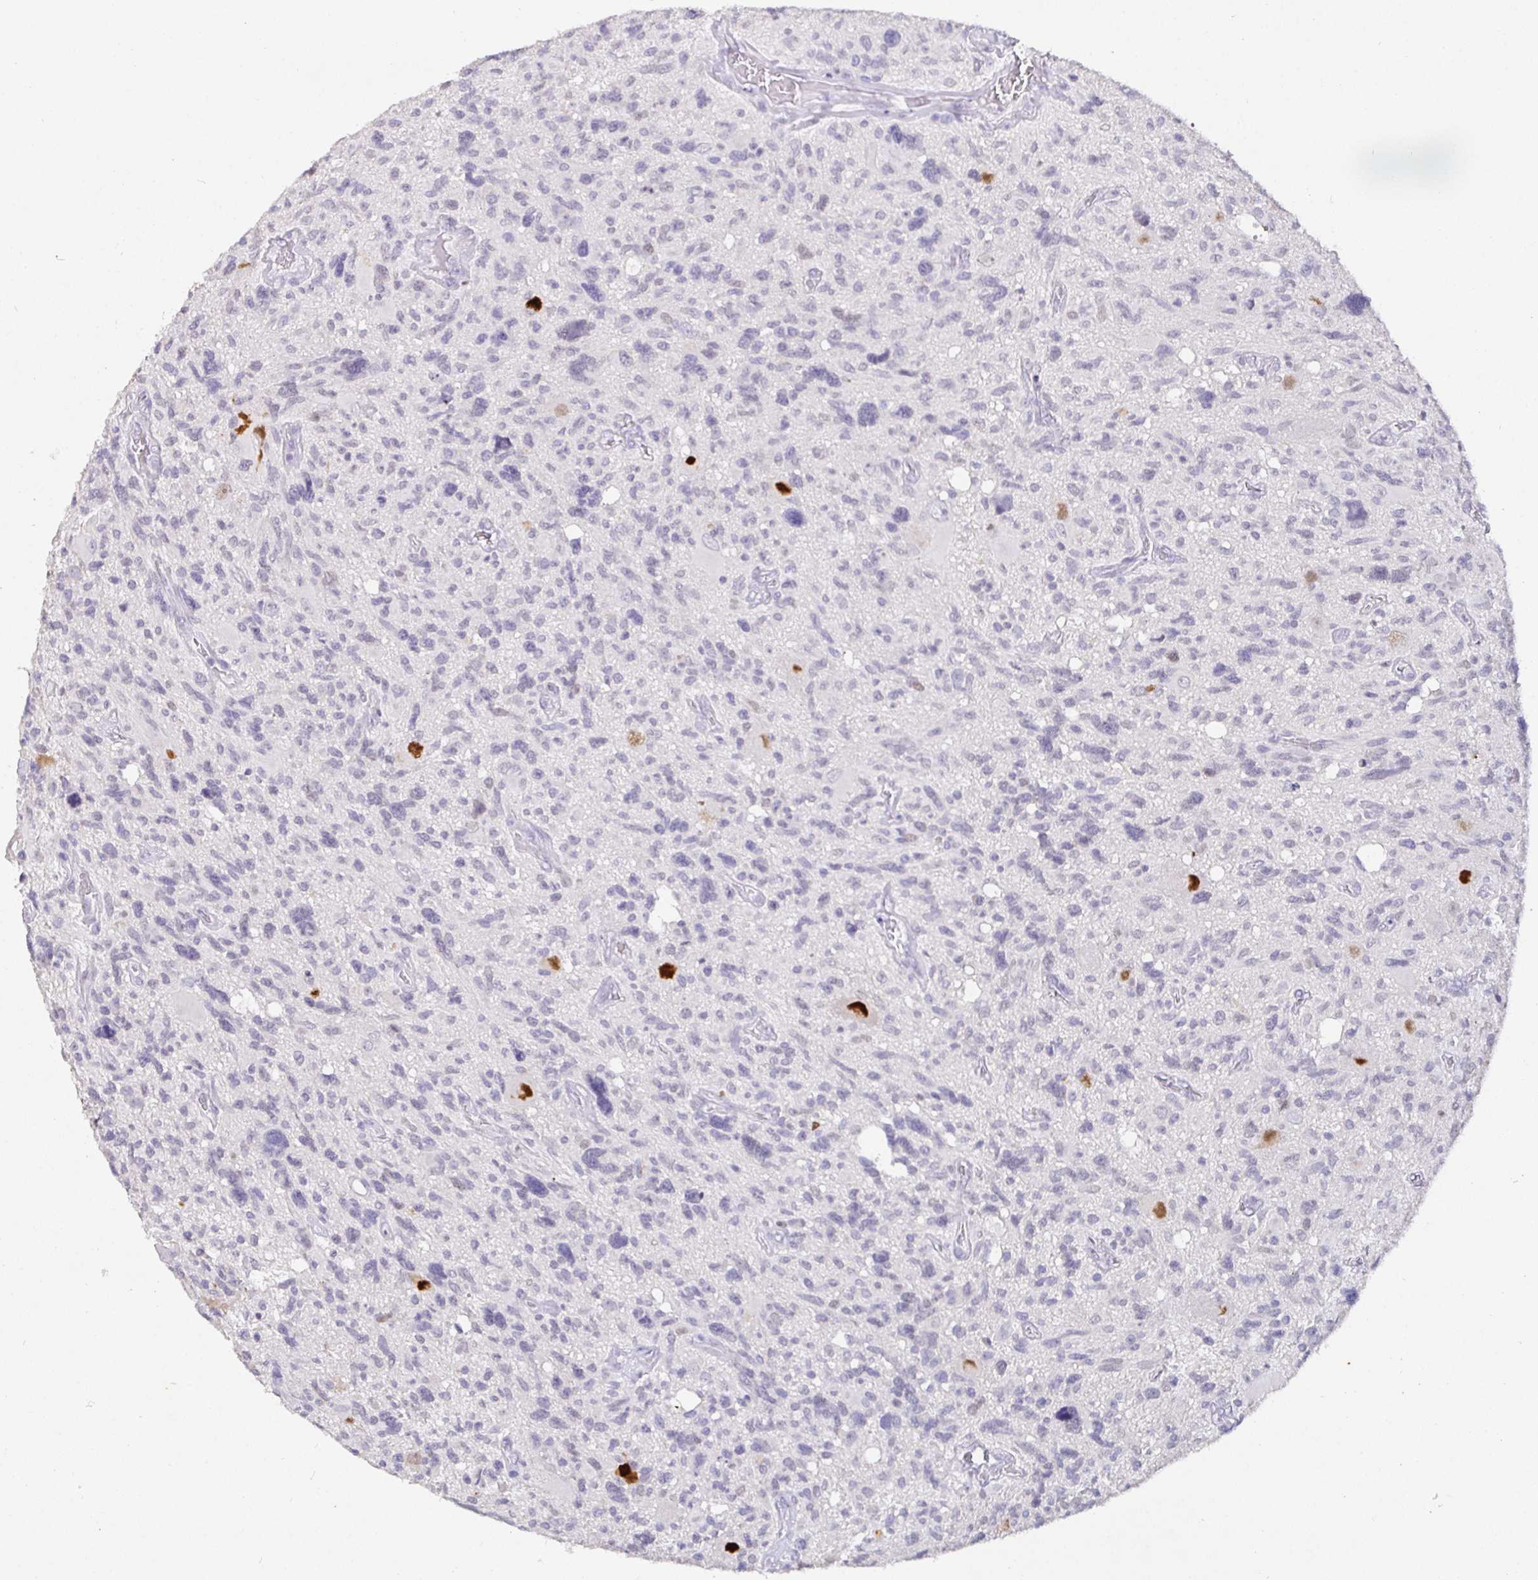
{"staining": {"intensity": "negative", "quantity": "none", "location": "none"}, "tissue": "glioma", "cell_type": "Tumor cells", "image_type": "cancer", "snomed": [{"axis": "morphology", "description": "Glioma, malignant, High grade"}, {"axis": "topography", "description": "Brain"}], "caption": "Tumor cells are negative for protein expression in human malignant glioma (high-grade). (Brightfield microscopy of DAB IHC at high magnification).", "gene": "SATB1", "patient": {"sex": "male", "age": 49}}